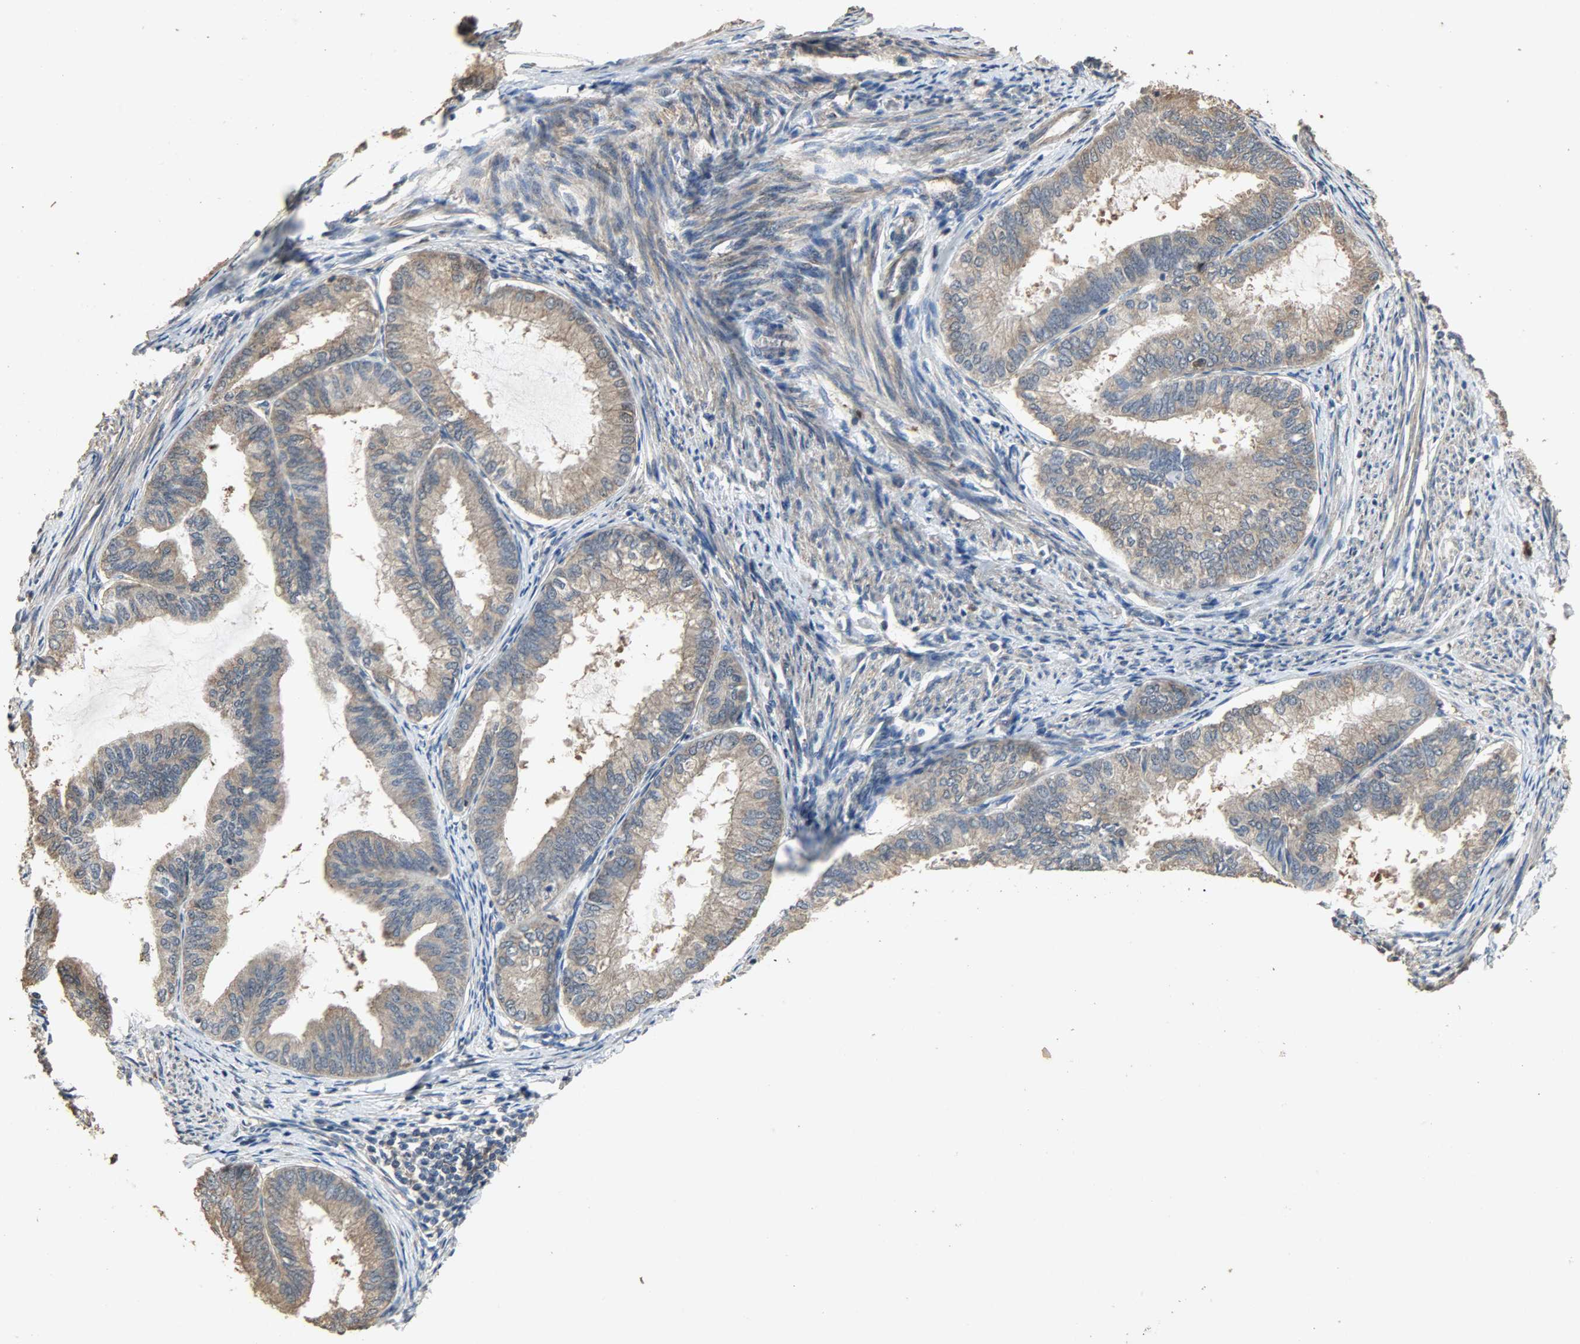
{"staining": {"intensity": "moderate", "quantity": ">75%", "location": "cytoplasmic/membranous"}, "tissue": "endometrial cancer", "cell_type": "Tumor cells", "image_type": "cancer", "snomed": [{"axis": "morphology", "description": "Adenocarcinoma, NOS"}, {"axis": "topography", "description": "Endometrium"}], "caption": "Endometrial adenocarcinoma stained with IHC displays moderate cytoplasmic/membranous expression in about >75% of tumor cells.", "gene": "CDKN2C", "patient": {"sex": "female", "age": 86}}